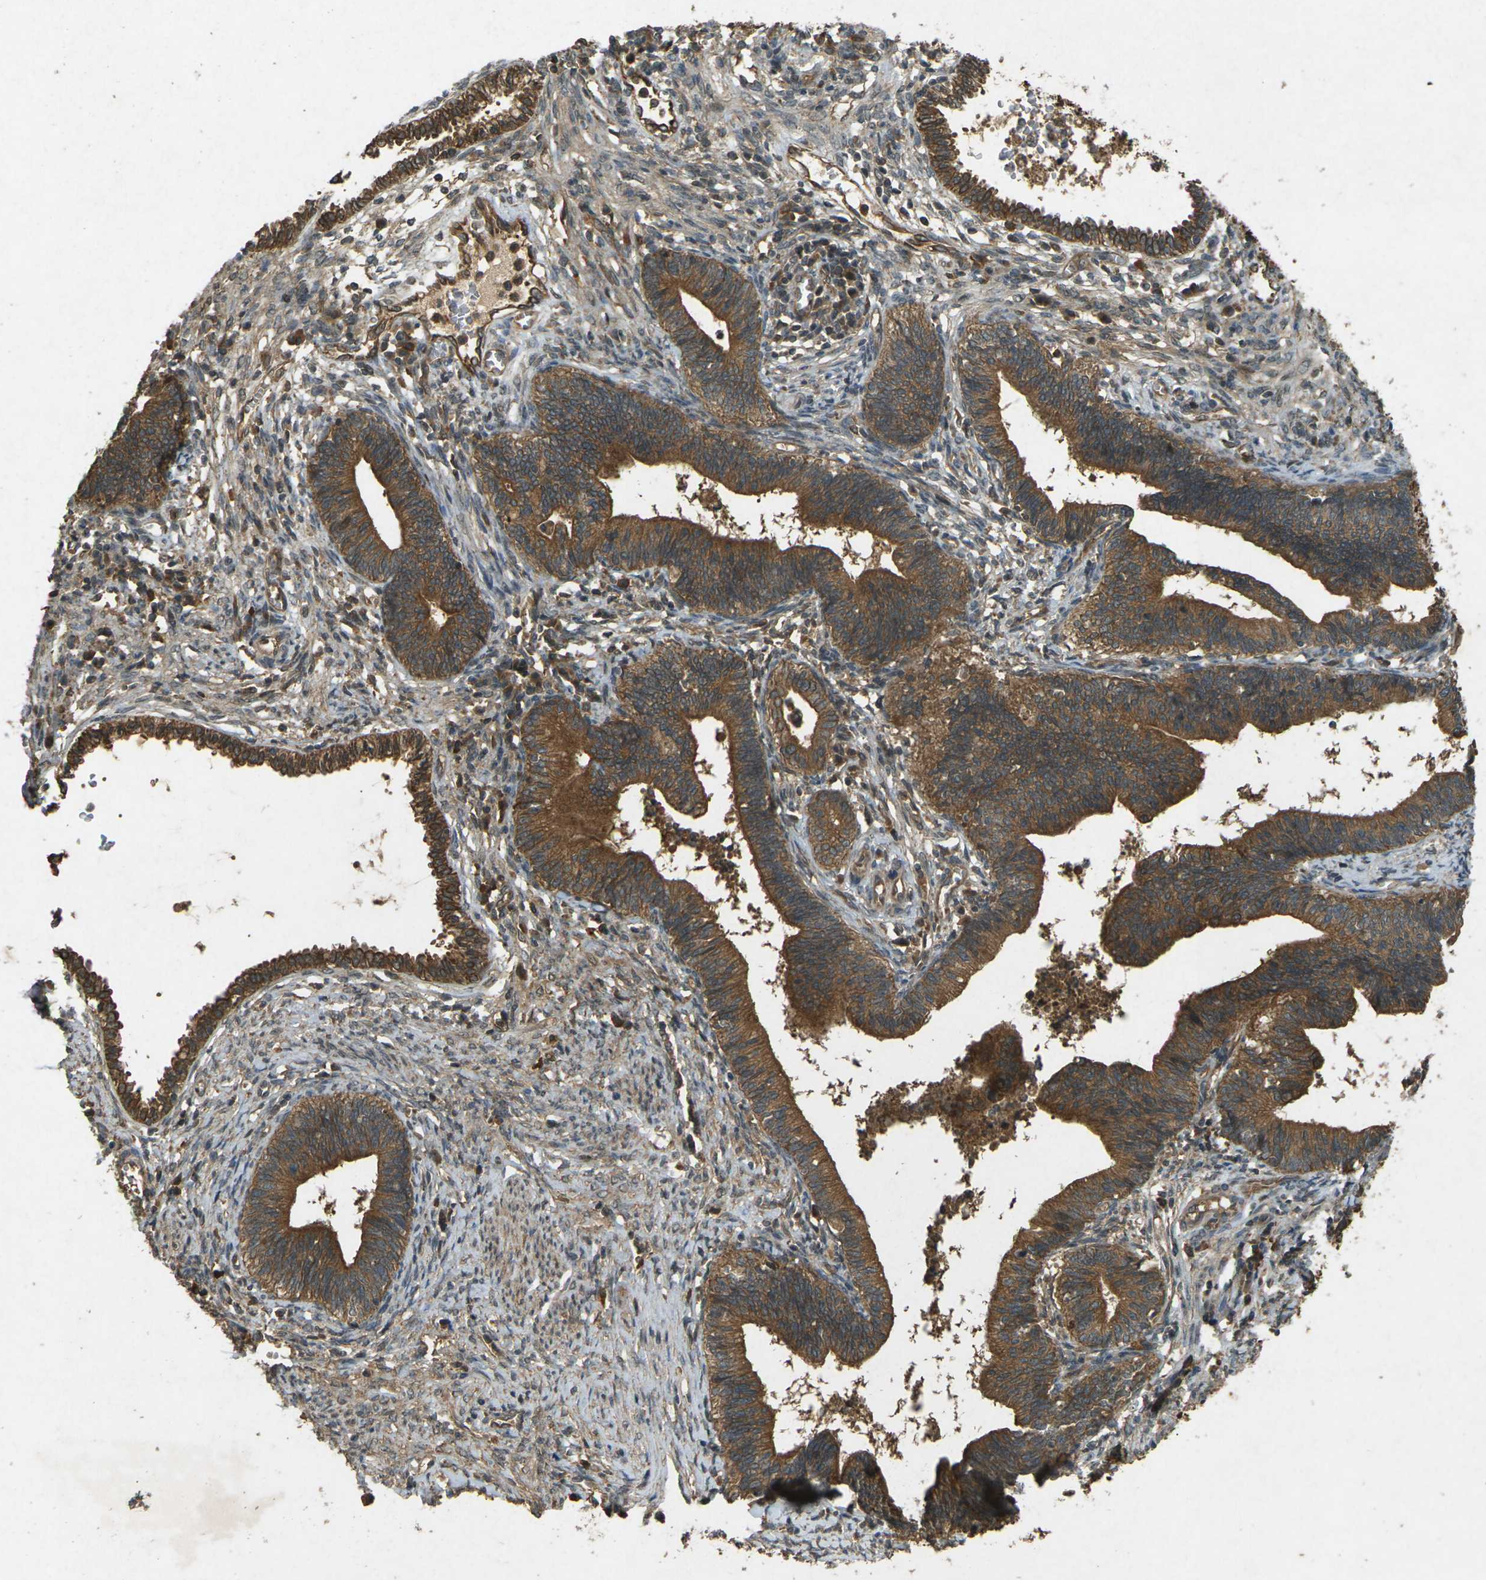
{"staining": {"intensity": "strong", "quantity": ">75%", "location": "cytoplasmic/membranous"}, "tissue": "cervical cancer", "cell_type": "Tumor cells", "image_type": "cancer", "snomed": [{"axis": "morphology", "description": "Adenocarcinoma, NOS"}, {"axis": "topography", "description": "Cervix"}], "caption": "Immunohistochemical staining of human adenocarcinoma (cervical) shows high levels of strong cytoplasmic/membranous staining in approximately >75% of tumor cells.", "gene": "TAP1", "patient": {"sex": "female", "age": 44}}